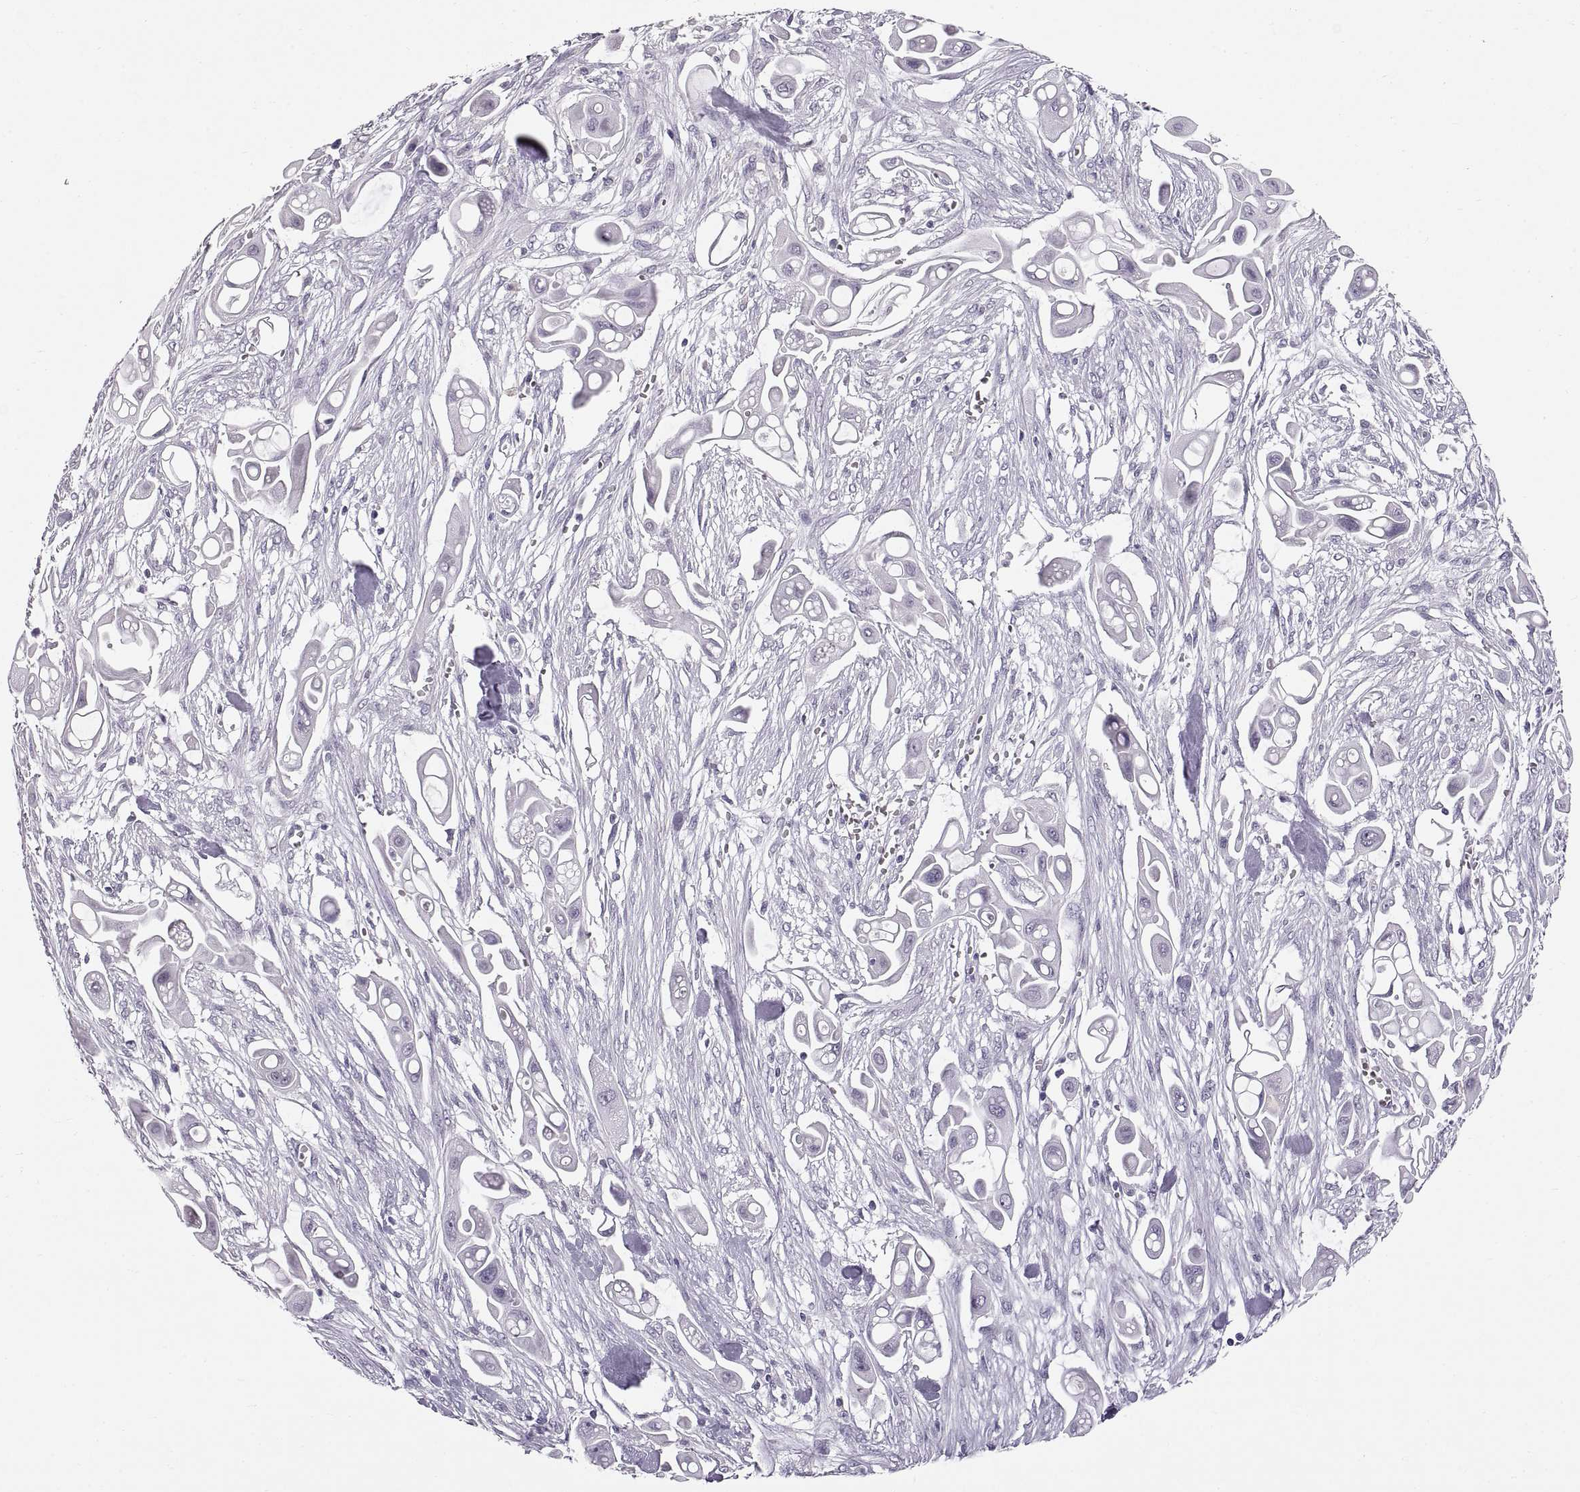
{"staining": {"intensity": "negative", "quantity": "none", "location": "none"}, "tissue": "pancreatic cancer", "cell_type": "Tumor cells", "image_type": "cancer", "snomed": [{"axis": "morphology", "description": "Adenocarcinoma, NOS"}, {"axis": "topography", "description": "Pancreas"}], "caption": "High power microscopy micrograph of an immunohistochemistry histopathology image of adenocarcinoma (pancreatic), revealing no significant positivity in tumor cells.", "gene": "SPACDR", "patient": {"sex": "male", "age": 50}}